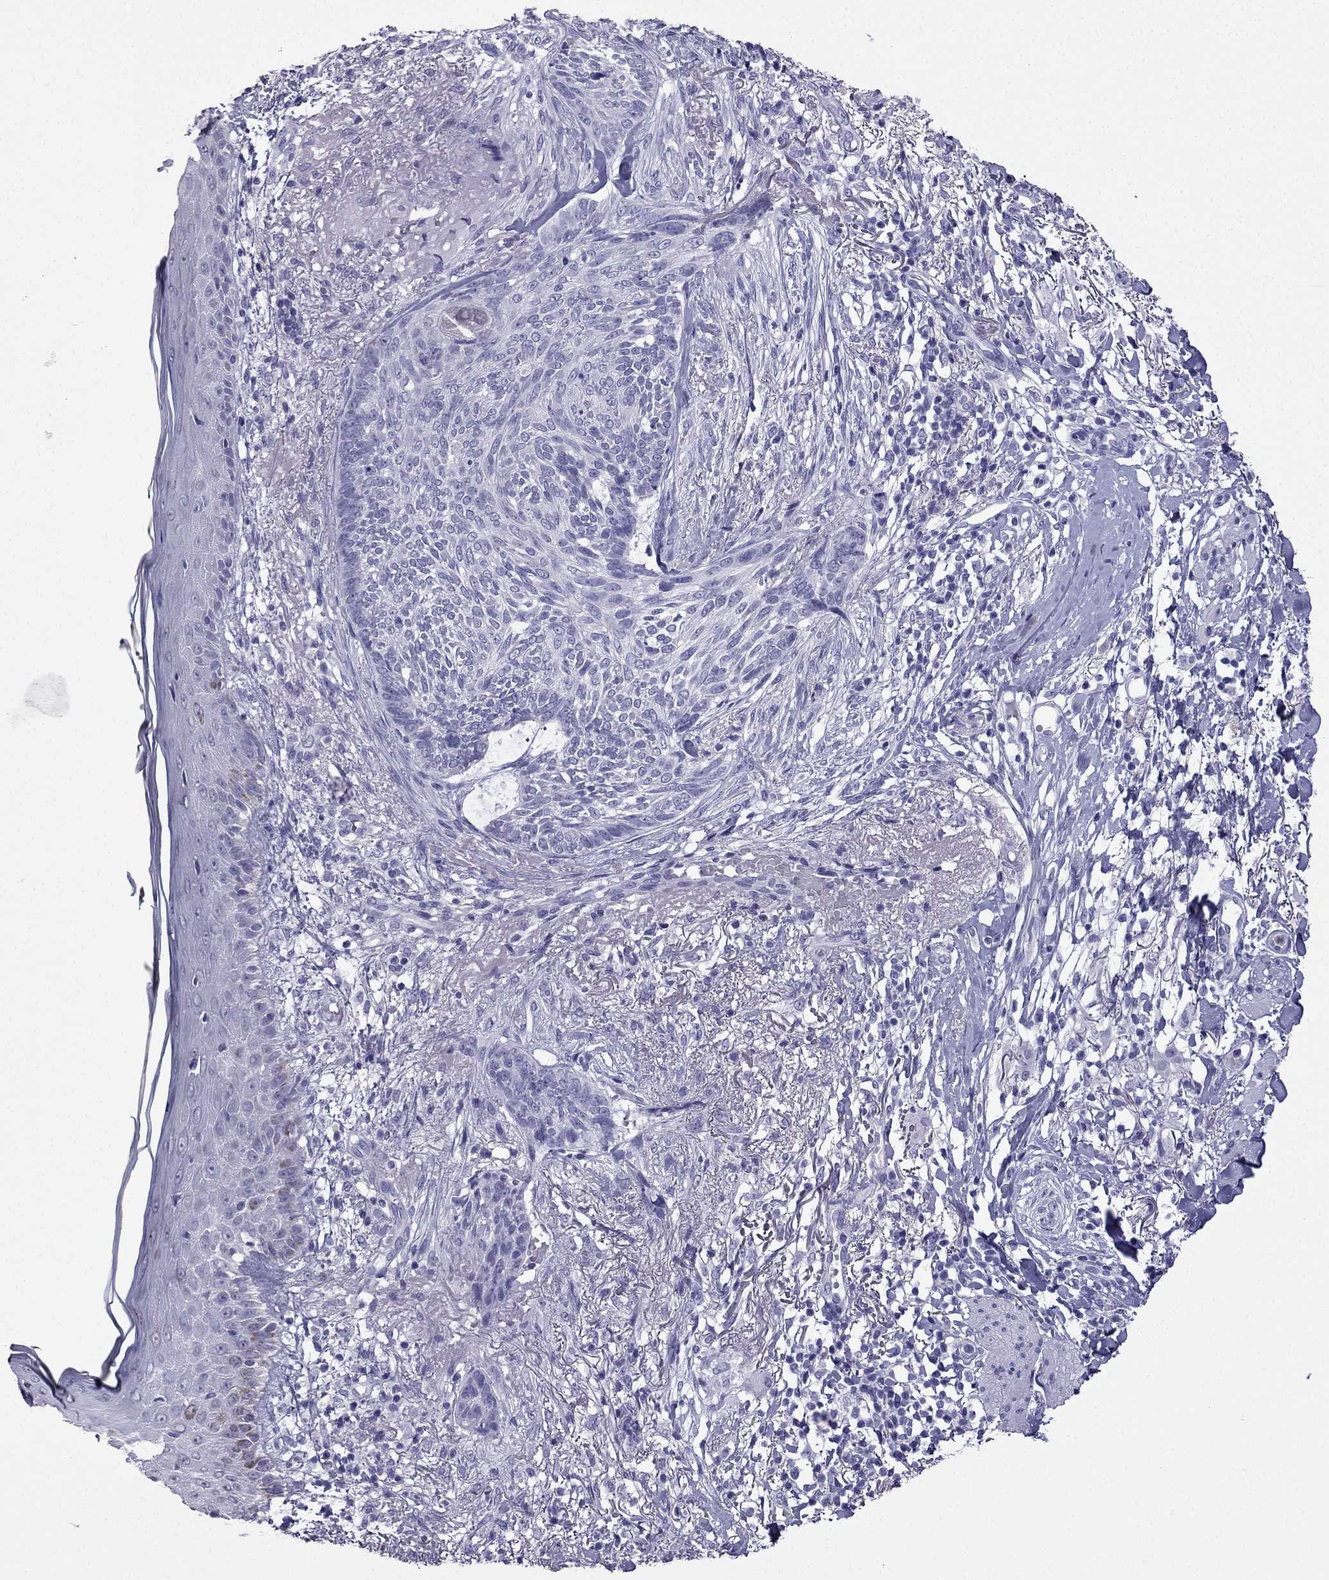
{"staining": {"intensity": "negative", "quantity": "none", "location": "none"}, "tissue": "skin cancer", "cell_type": "Tumor cells", "image_type": "cancer", "snomed": [{"axis": "morphology", "description": "Normal tissue, NOS"}, {"axis": "morphology", "description": "Basal cell carcinoma"}, {"axis": "topography", "description": "Skin"}], "caption": "DAB immunohistochemical staining of human skin basal cell carcinoma demonstrates no significant positivity in tumor cells.", "gene": "CDHR4", "patient": {"sex": "male", "age": 84}}